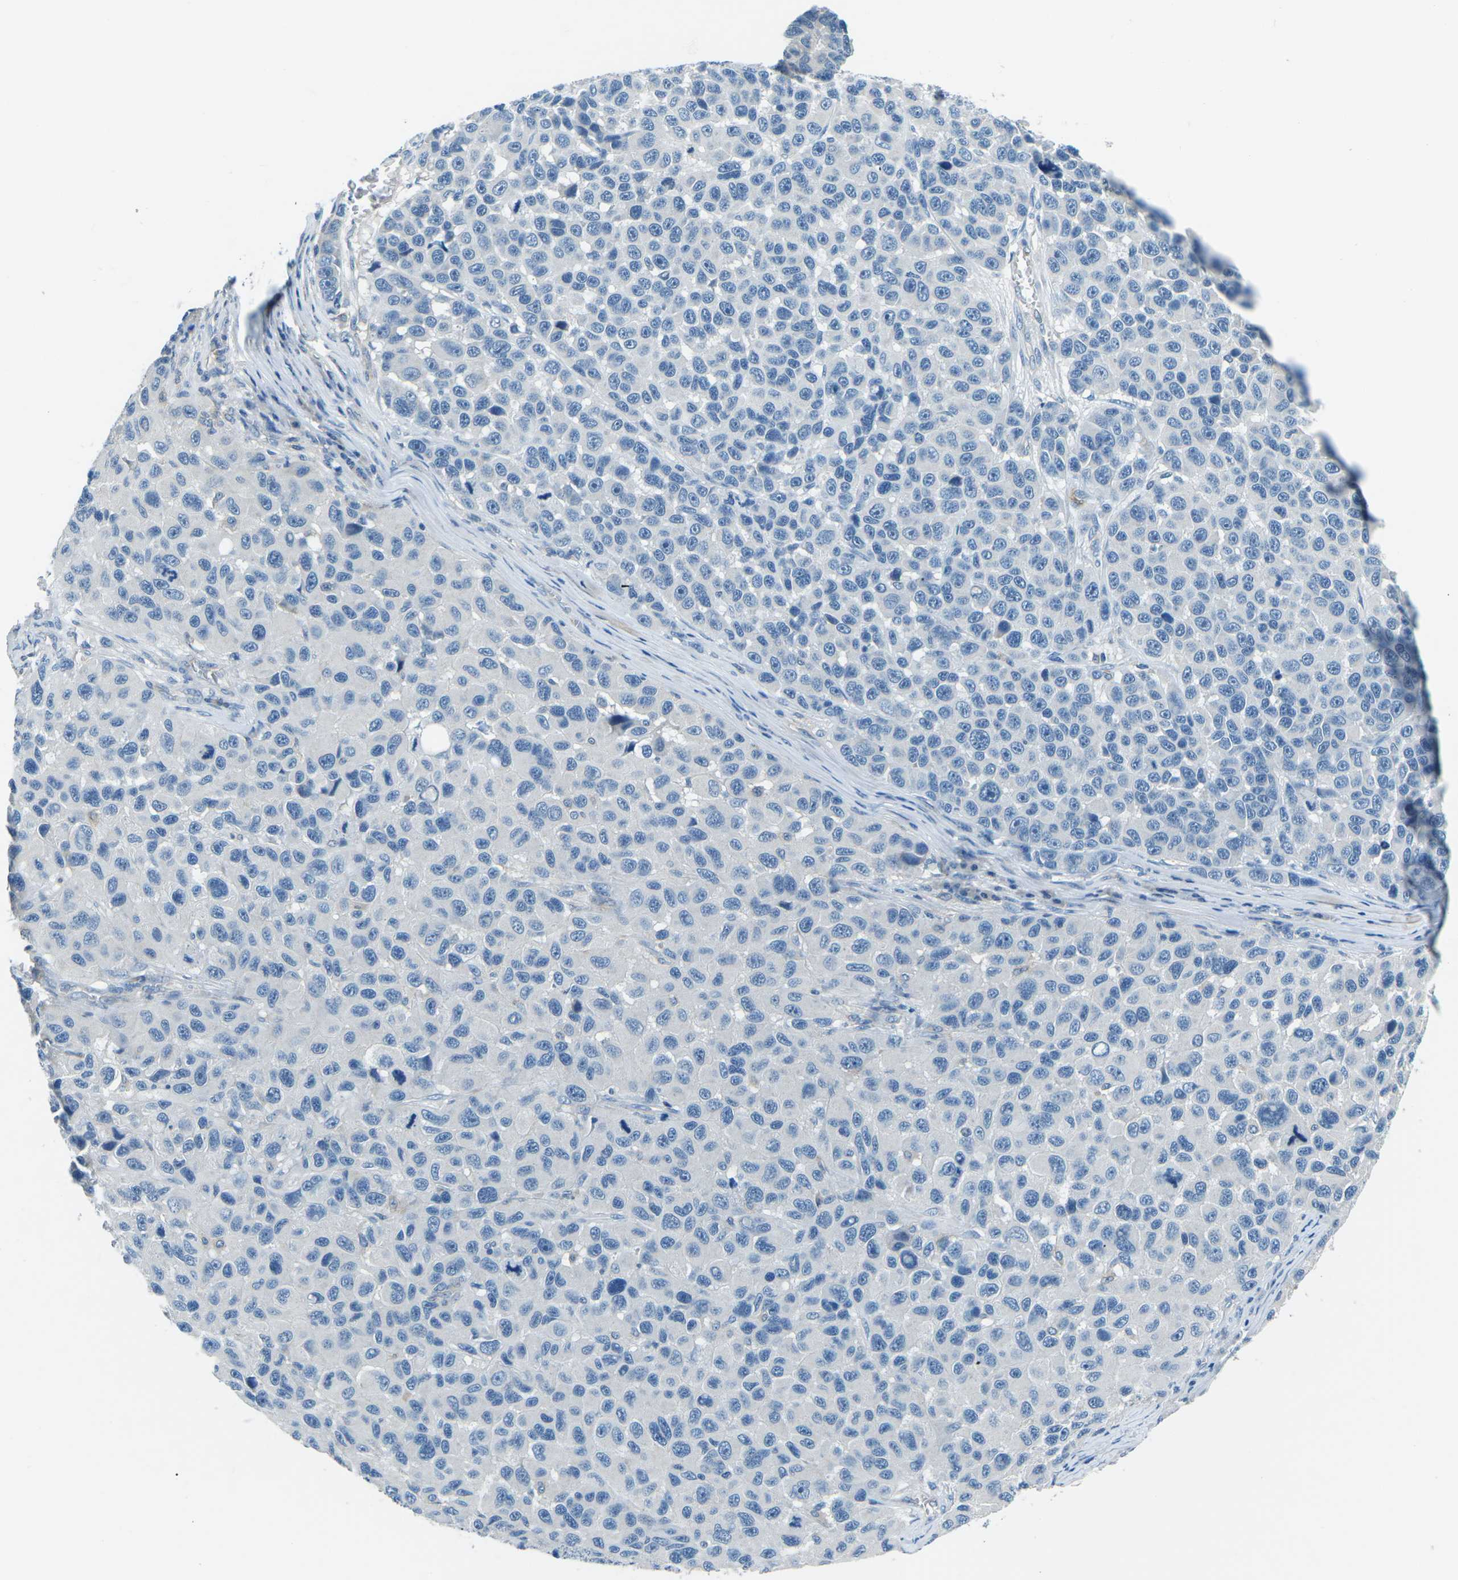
{"staining": {"intensity": "negative", "quantity": "none", "location": "none"}, "tissue": "melanoma", "cell_type": "Tumor cells", "image_type": "cancer", "snomed": [{"axis": "morphology", "description": "Malignant melanoma, NOS"}, {"axis": "topography", "description": "Skin"}], "caption": "Immunohistochemistry (IHC) image of neoplastic tissue: human malignant melanoma stained with DAB shows no significant protein positivity in tumor cells. Brightfield microscopy of immunohistochemistry (IHC) stained with DAB (brown) and hematoxylin (blue), captured at high magnification.", "gene": "CD1D", "patient": {"sex": "male", "age": 53}}